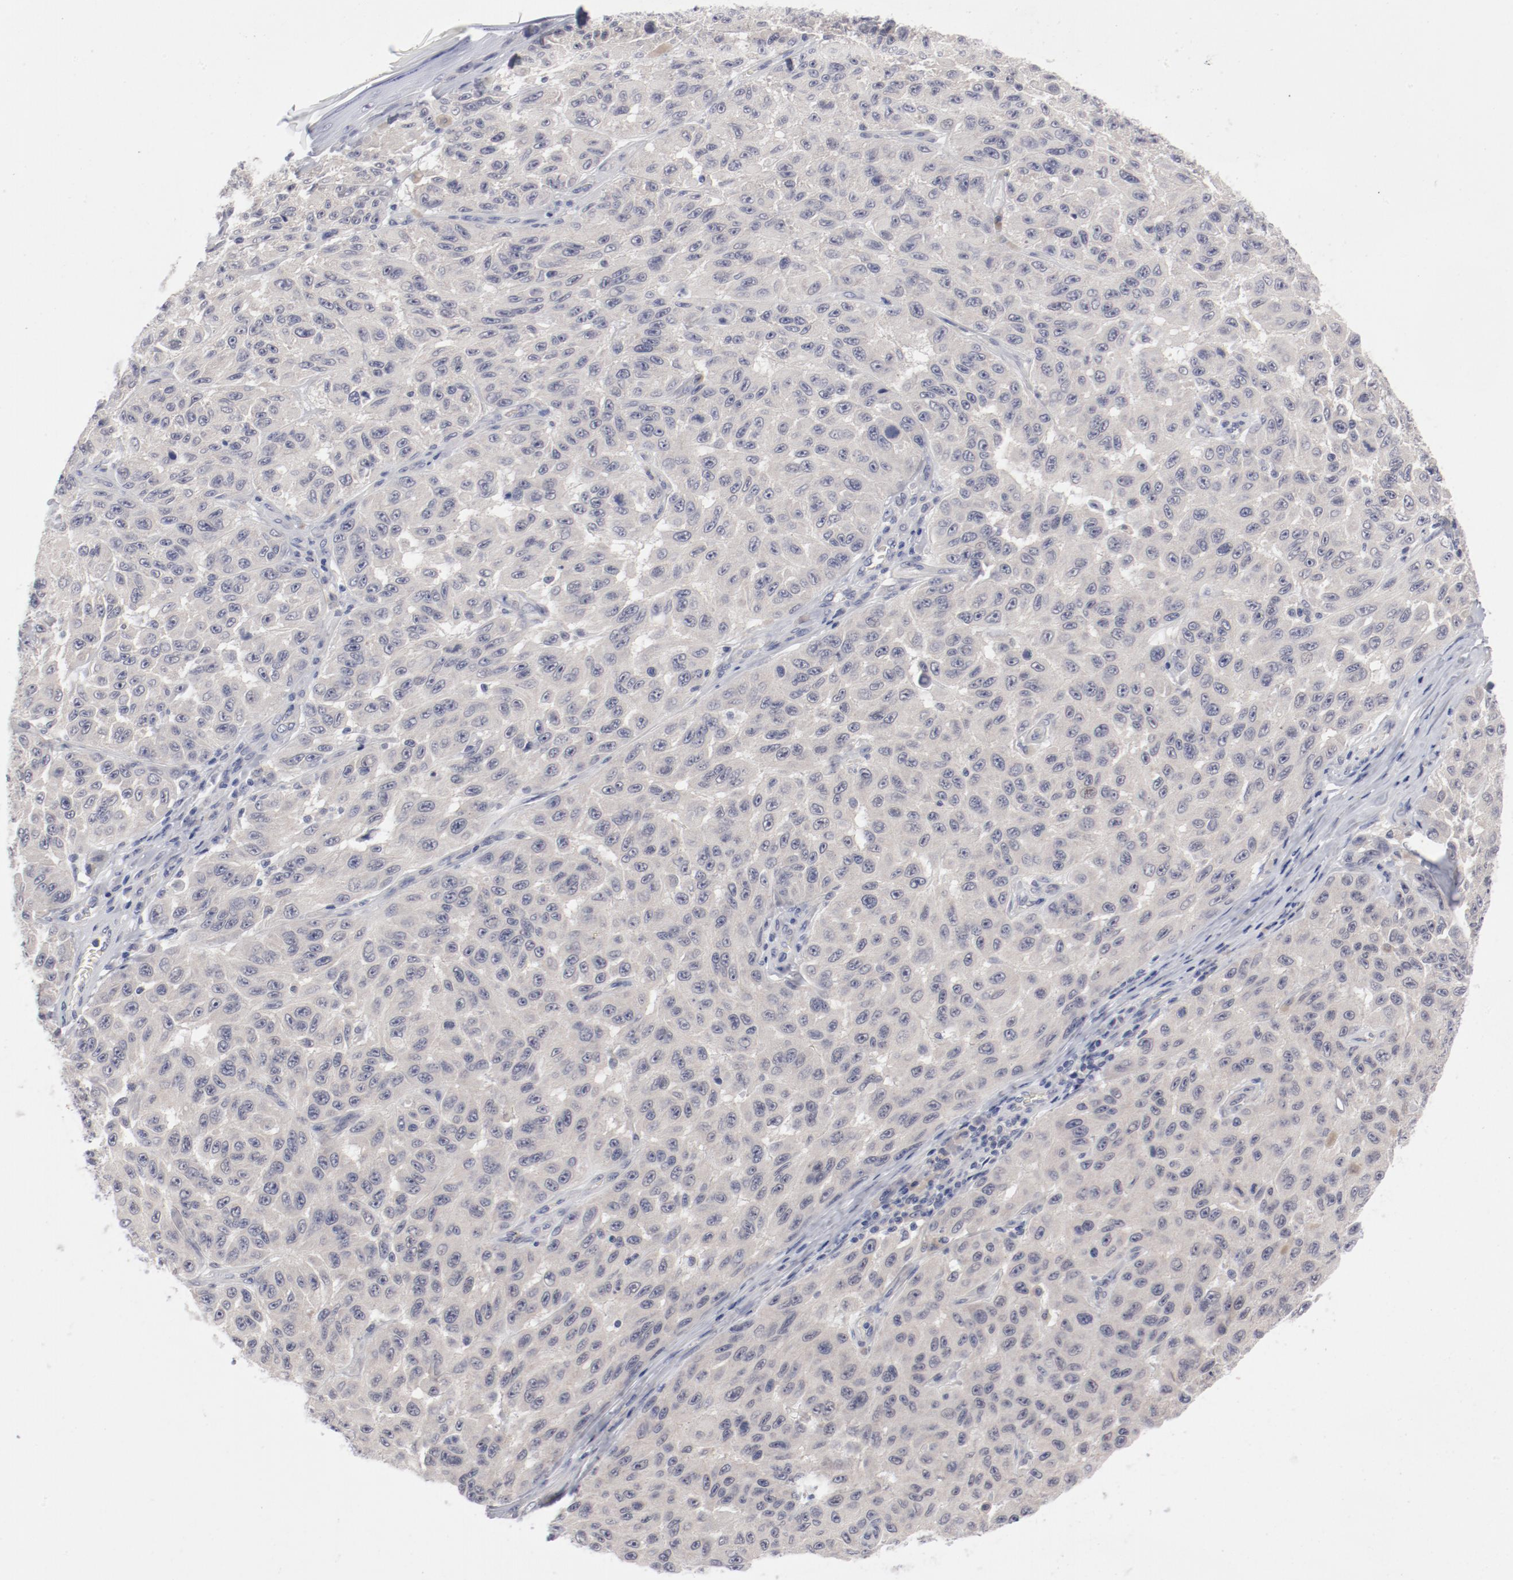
{"staining": {"intensity": "negative", "quantity": "none", "location": "none"}, "tissue": "melanoma", "cell_type": "Tumor cells", "image_type": "cancer", "snomed": [{"axis": "morphology", "description": "Malignant melanoma, NOS"}, {"axis": "topography", "description": "Skin"}], "caption": "There is no significant positivity in tumor cells of malignant melanoma. (DAB (3,3'-diaminobenzidine) IHC visualized using brightfield microscopy, high magnification).", "gene": "SH3BGR", "patient": {"sex": "male", "age": 30}}